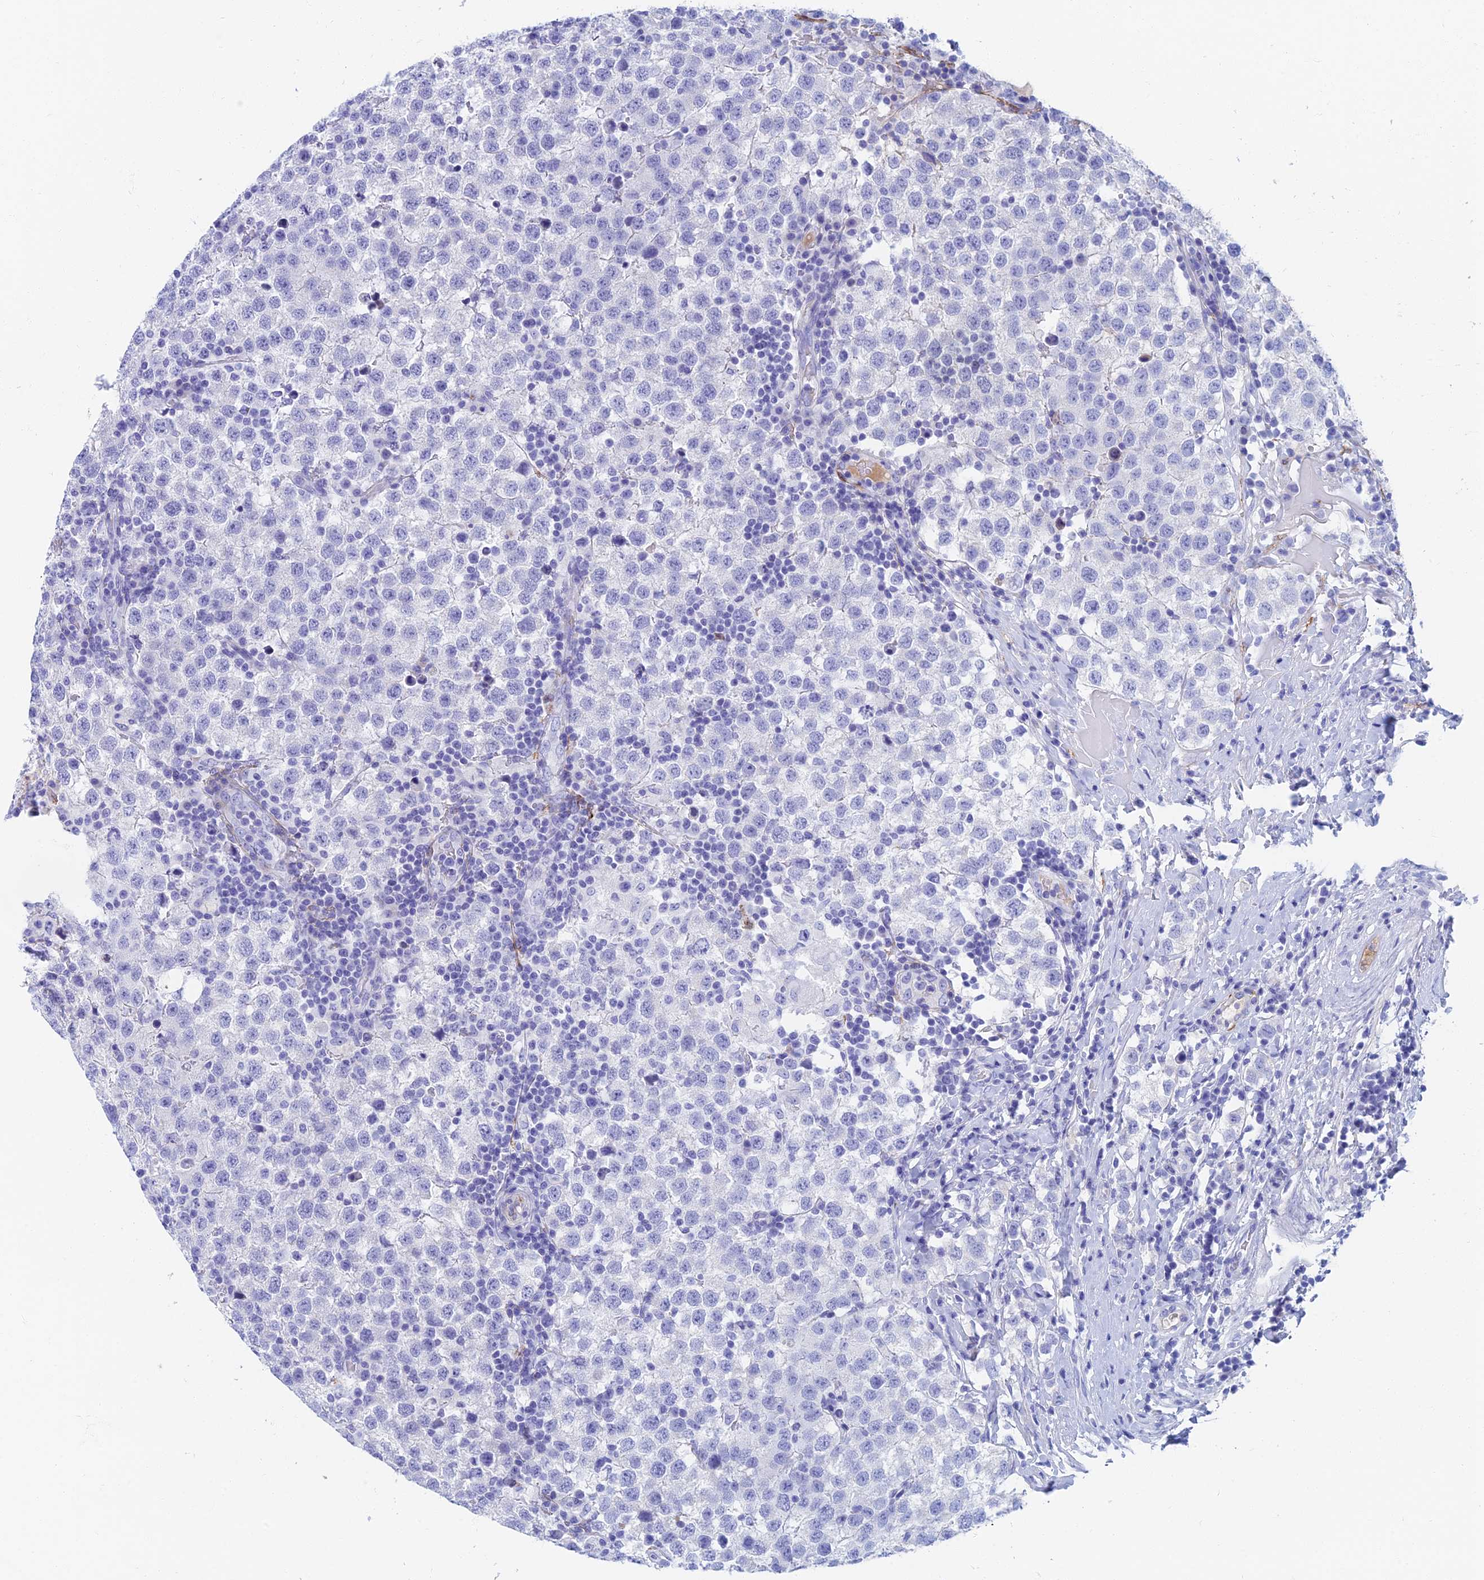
{"staining": {"intensity": "negative", "quantity": "none", "location": "none"}, "tissue": "testis cancer", "cell_type": "Tumor cells", "image_type": "cancer", "snomed": [{"axis": "morphology", "description": "Seminoma, NOS"}, {"axis": "topography", "description": "Testis"}], "caption": "Tumor cells are negative for protein expression in human seminoma (testis).", "gene": "ETFRF1", "patient": {"sex": "male", "age": 34}}